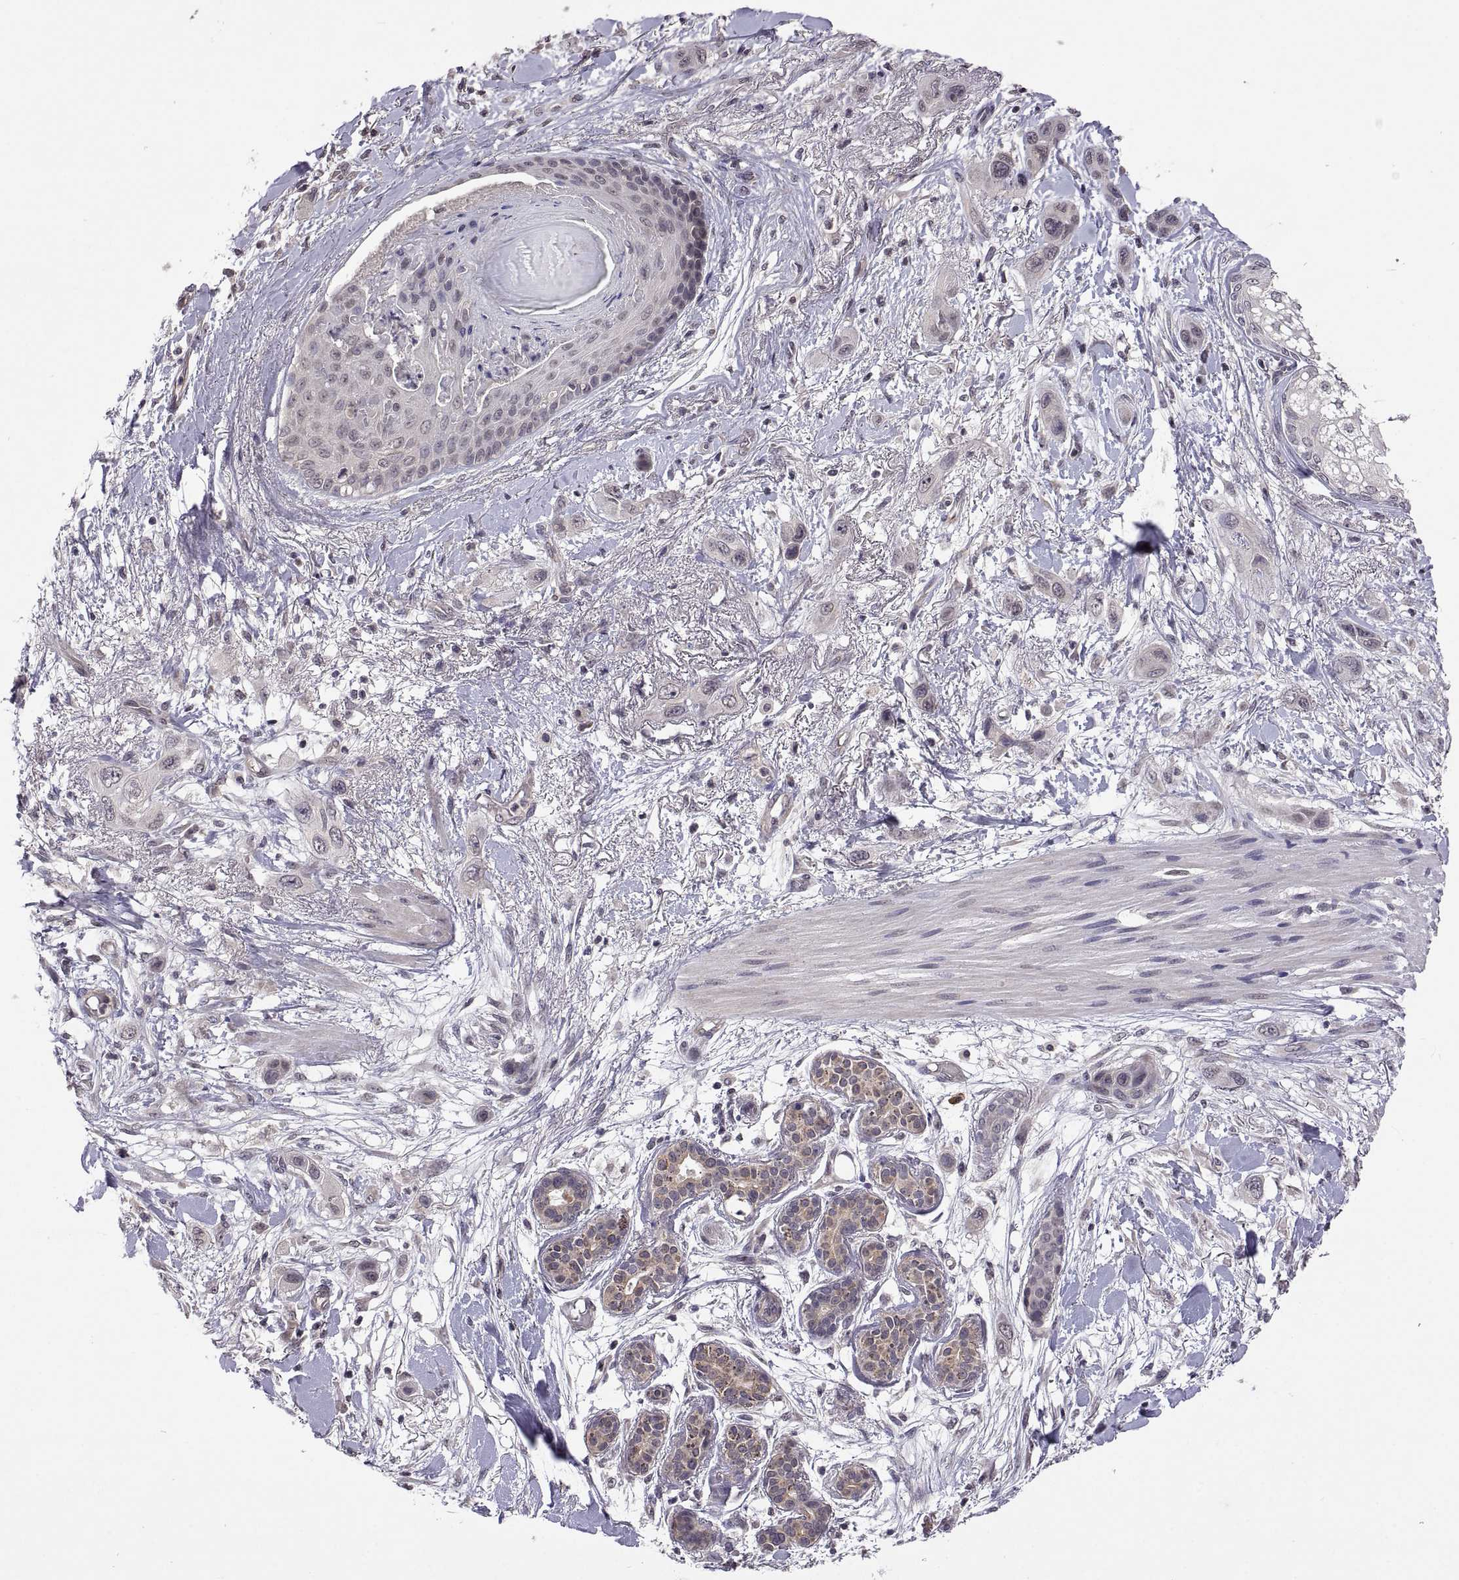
{"staining": {"intensity": "negative", "quantity": "none", "location": "none"}, "tissue": "skin cancer", "cell_type": "Tumor cells", "image_type": "cancer", "snomed": [{"axis": "morphology", "description": "Squamous cell carcinoma, NOS"}, {"axis": "topography", "description": "Skin"}], "caption": "Tumor cells are negative for brown protein staining in squamous cell carcinoma (skin).", "gene": "LAMA1", "patient": {"sex": "male", "age": 79}}